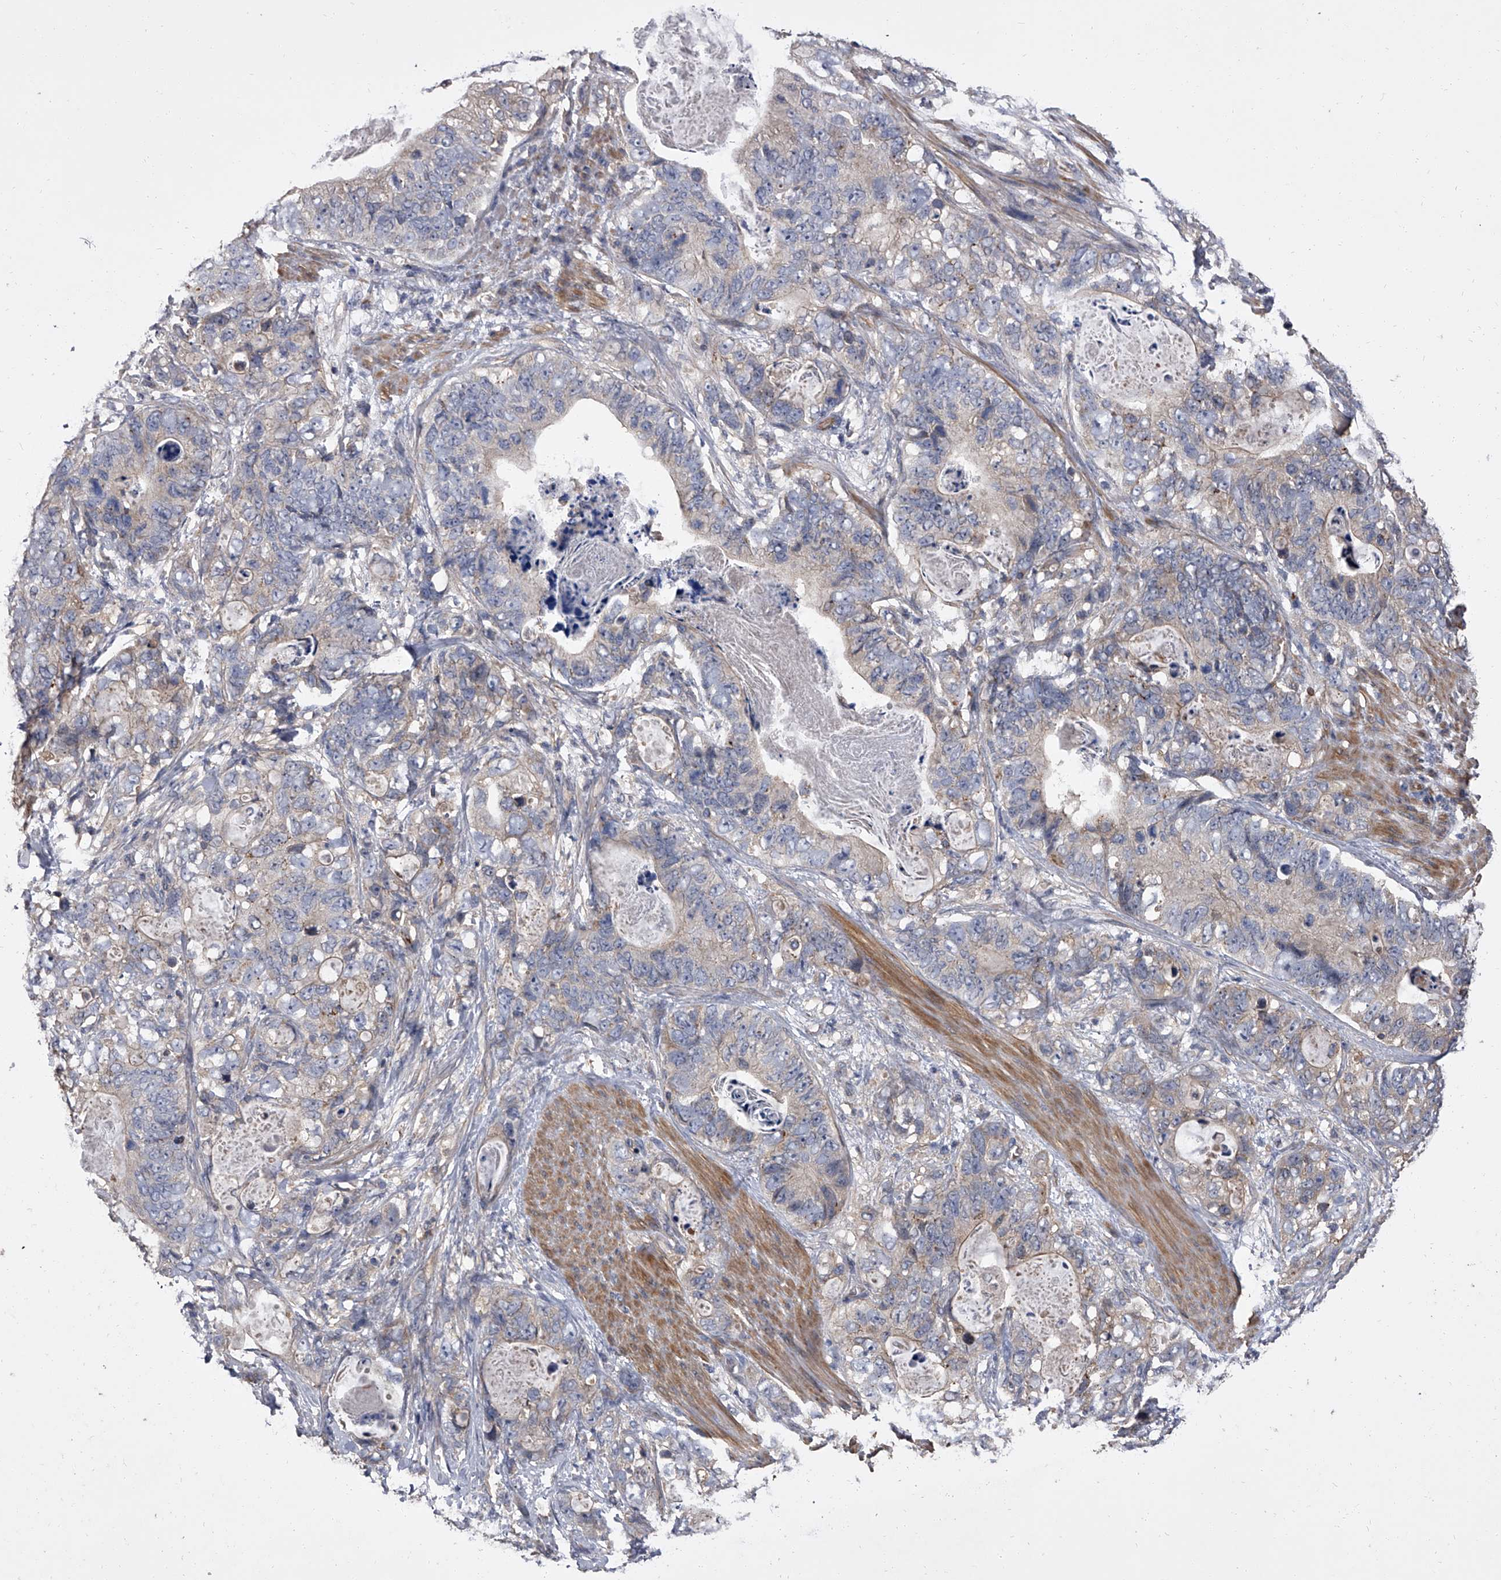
{"staining": {"intensity": "weak", "quantity": "25%-75%", "location": "cytoplasmic/membranous"}, "tissue": "stomach cancer", "cell_type": "Tumor cells", "image_type": "cancer", "snomed": [{"axis": "morphology", "description": "Normal tissue, NOS"}, {"axis": "morphology", "description": "Adenocarcinoma, NOS"}, {"axis": "topography", "description": "Stomach"}], "caption": "A micrograph of stomach cancer stained for a protein displays weak cytoplasmic/membranous brown staining in tumor cells. (Stains: DAB (3,3'-diaminobenzidine) in brown, nuclei in blue, Microscopy: brightfield microscopy at high magnification).", "gene": "STK36", "patient": {"sex": "female", "age": 89}}